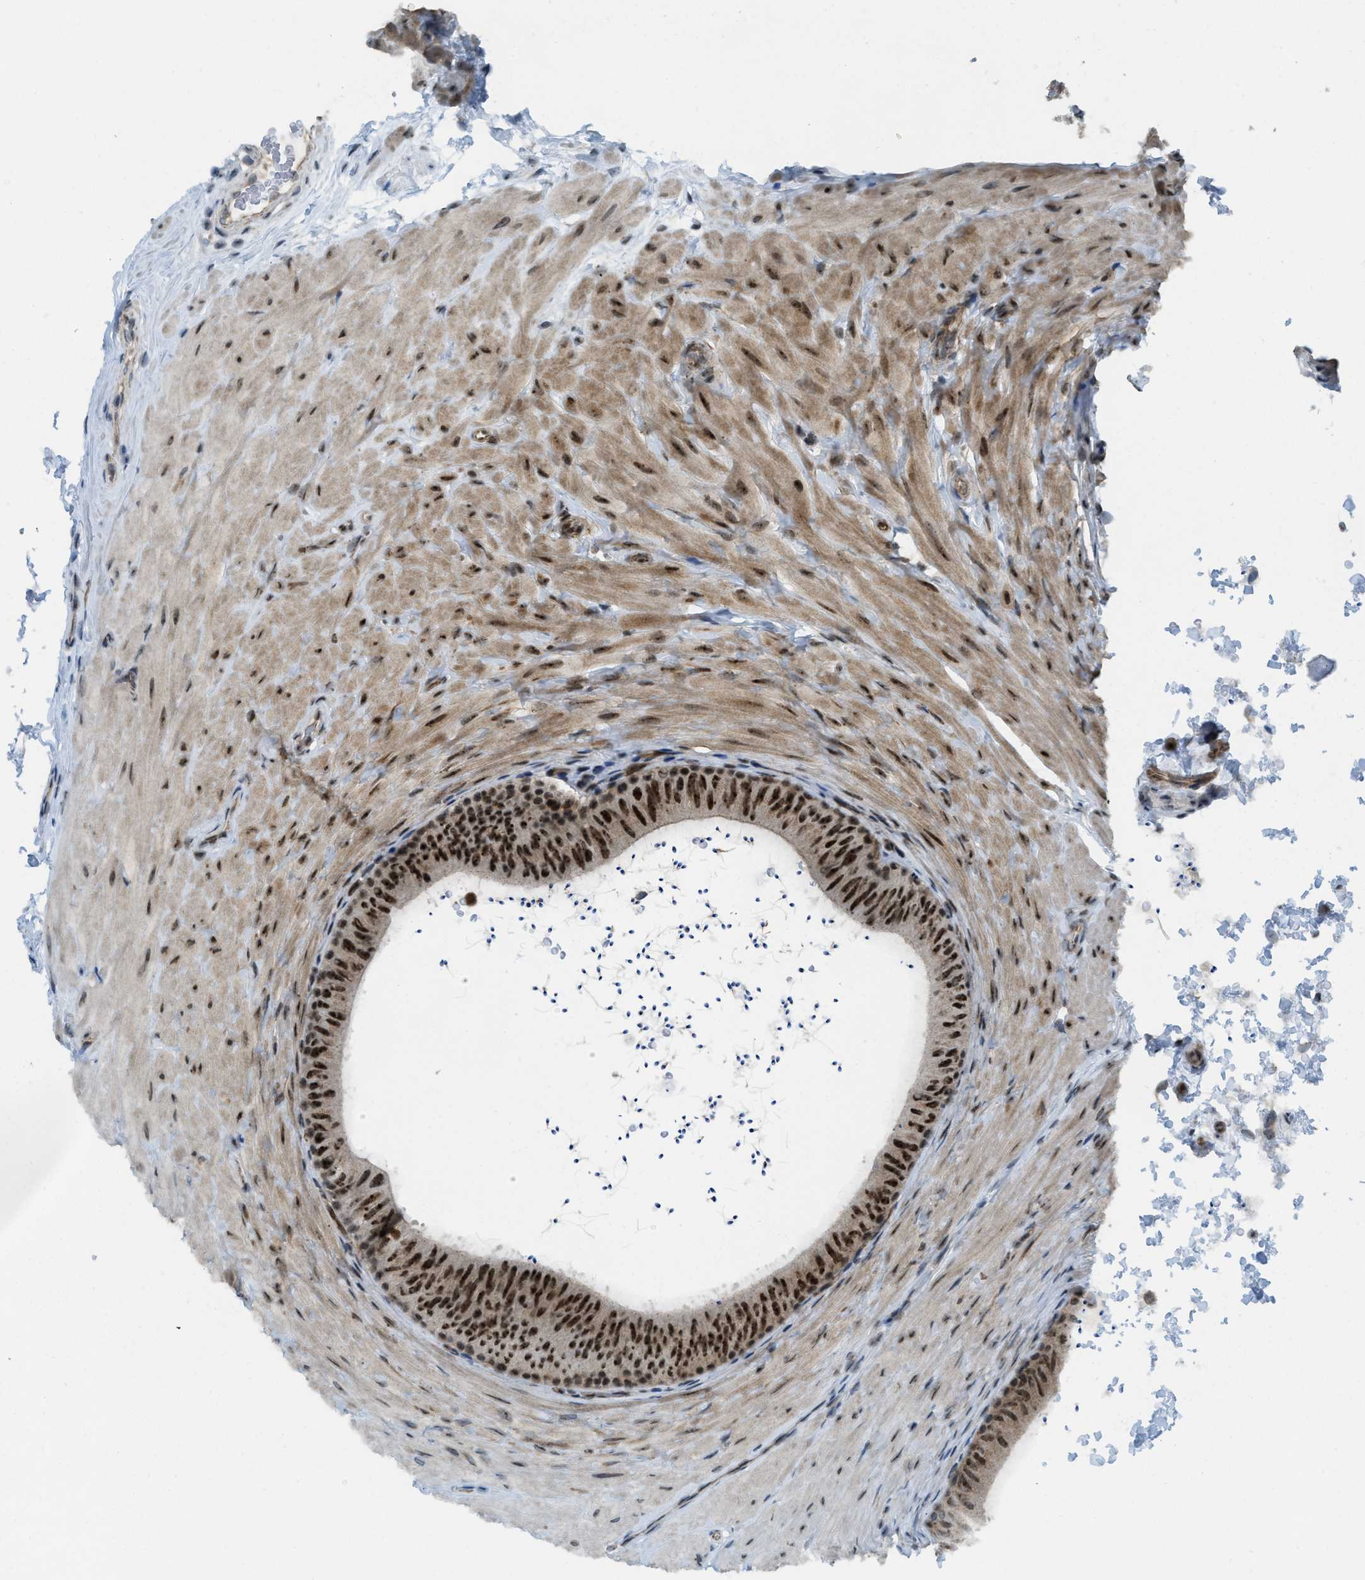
{"staining": {"intensity": "strong", "quantity": "25%-75%", "location": "nuclear"}, "tissue": "epididymis", "cell_type": "Glandular cells", "image_type": "normal", "snomed": [{"axis": "morphology", "description": "Normal tissue, NOS"}, {"axis": "topography", "description": "Epididymis"}], "caption": "Unremarkable epididymis demonstrates strong nuclear expression in approximately 25%-75% of glandular cells.", "gene": "E2F1", "patient": {"sex": "male", "age": 34}}